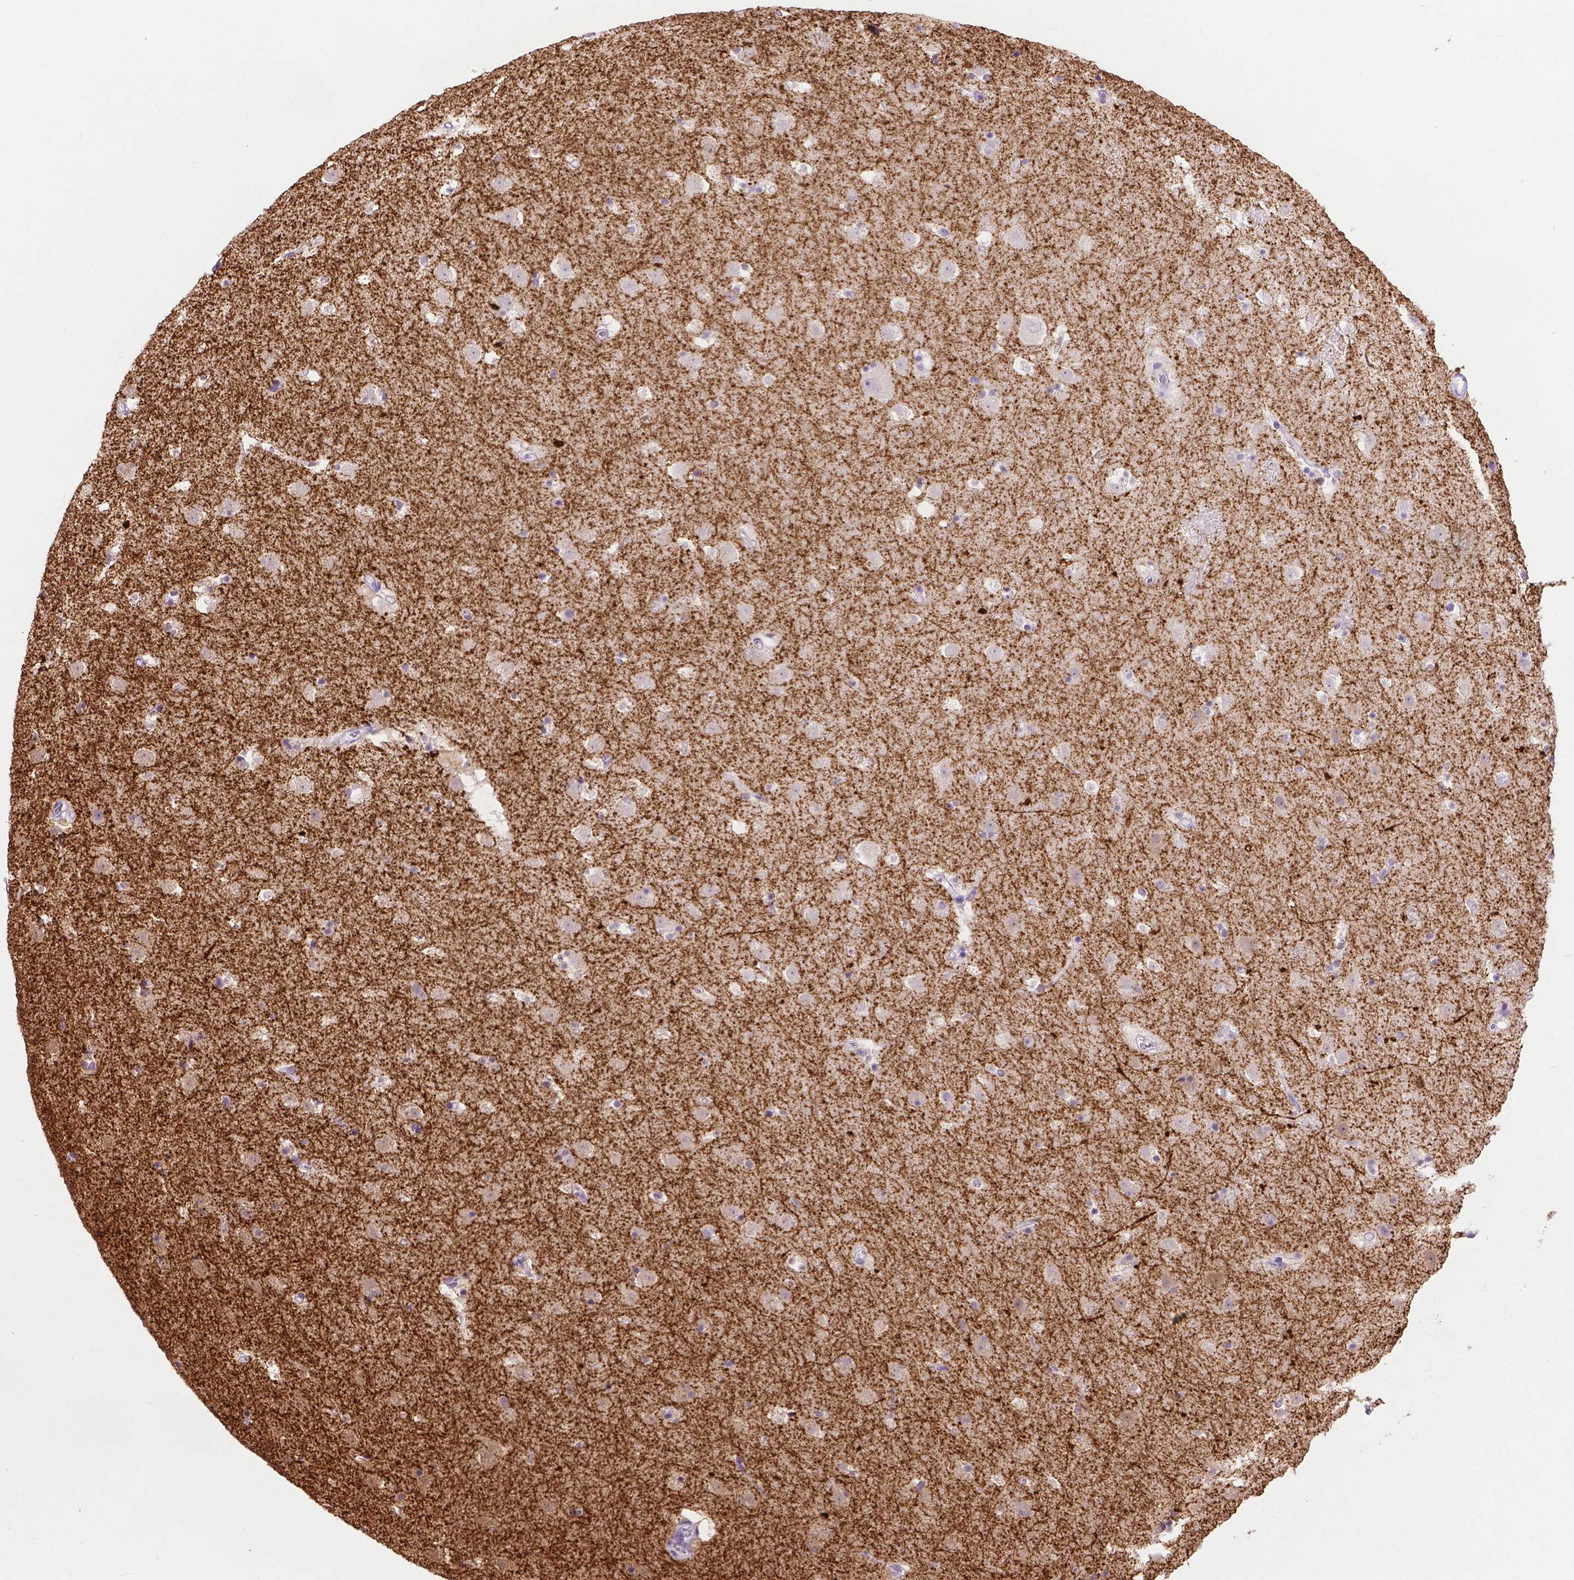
{"staining": {"intensity": "negative", "quantity": "none", "location": "none"}, "tissue": "caudate", "cell_type": "Glial cells", "image_type": "normal", "snomed": [{"axis": "morphology", "description": "Normal tissue, NOS"}, {"axis": "topography", "description": "Lateral ventricle wall"}], "caption": "An immunohistochemistry (IHC) micrograph of normal caudate is shown. There is no staining in glial cells of caudate. (Stains: DAB IHC with hematoxylin counter stain, Microscopy: brightfield microscopy at high magnification).", "gene": "TH", "patient": {"sex": "male", "age": 37}}